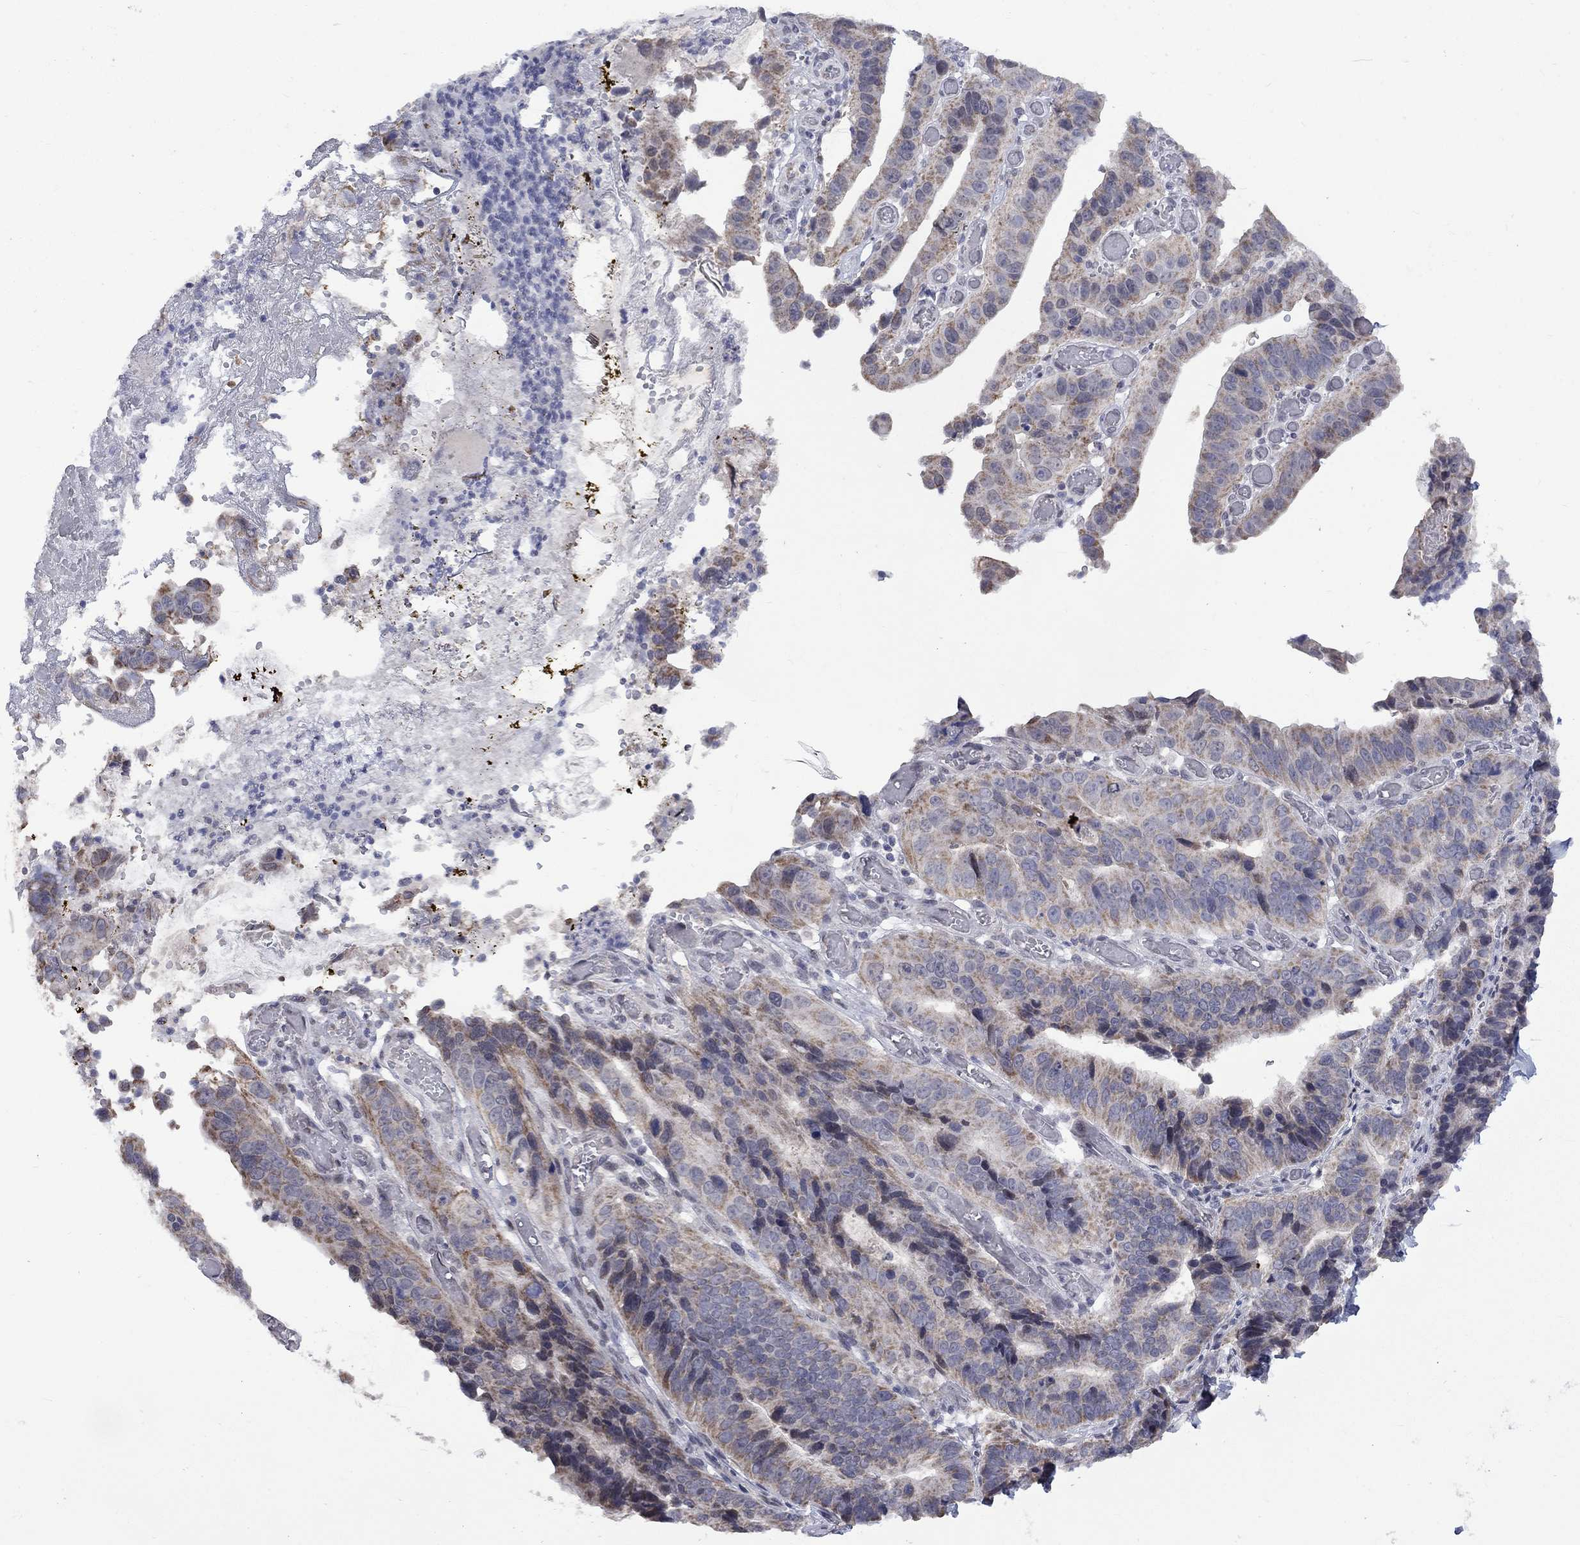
{"staining": {"intensity": "moderate", "quantity": "<25%", "location": "cytoplasmic/membranous"}, "tissue": "stomach cancer", "cell_type": "Tumor cells", "image_type": "cancer", "snomed": [{"axis": "morphology", "description": "Adenocarcinoma, NOS"}, {"axis": "topography", "description": "Stomach"}], "caption": "Tumor cells demonstrate low levels of moderate cytoplasmic/membranous positivity in about <25% of cells in adenocarcinoma (stomach). (DAB (3,3'-diaminobenzidine) IHC with brightfield microscopy, high magnification).", "gene": "KCNJ16", "patient": {"sex": "male", "age": 84}}